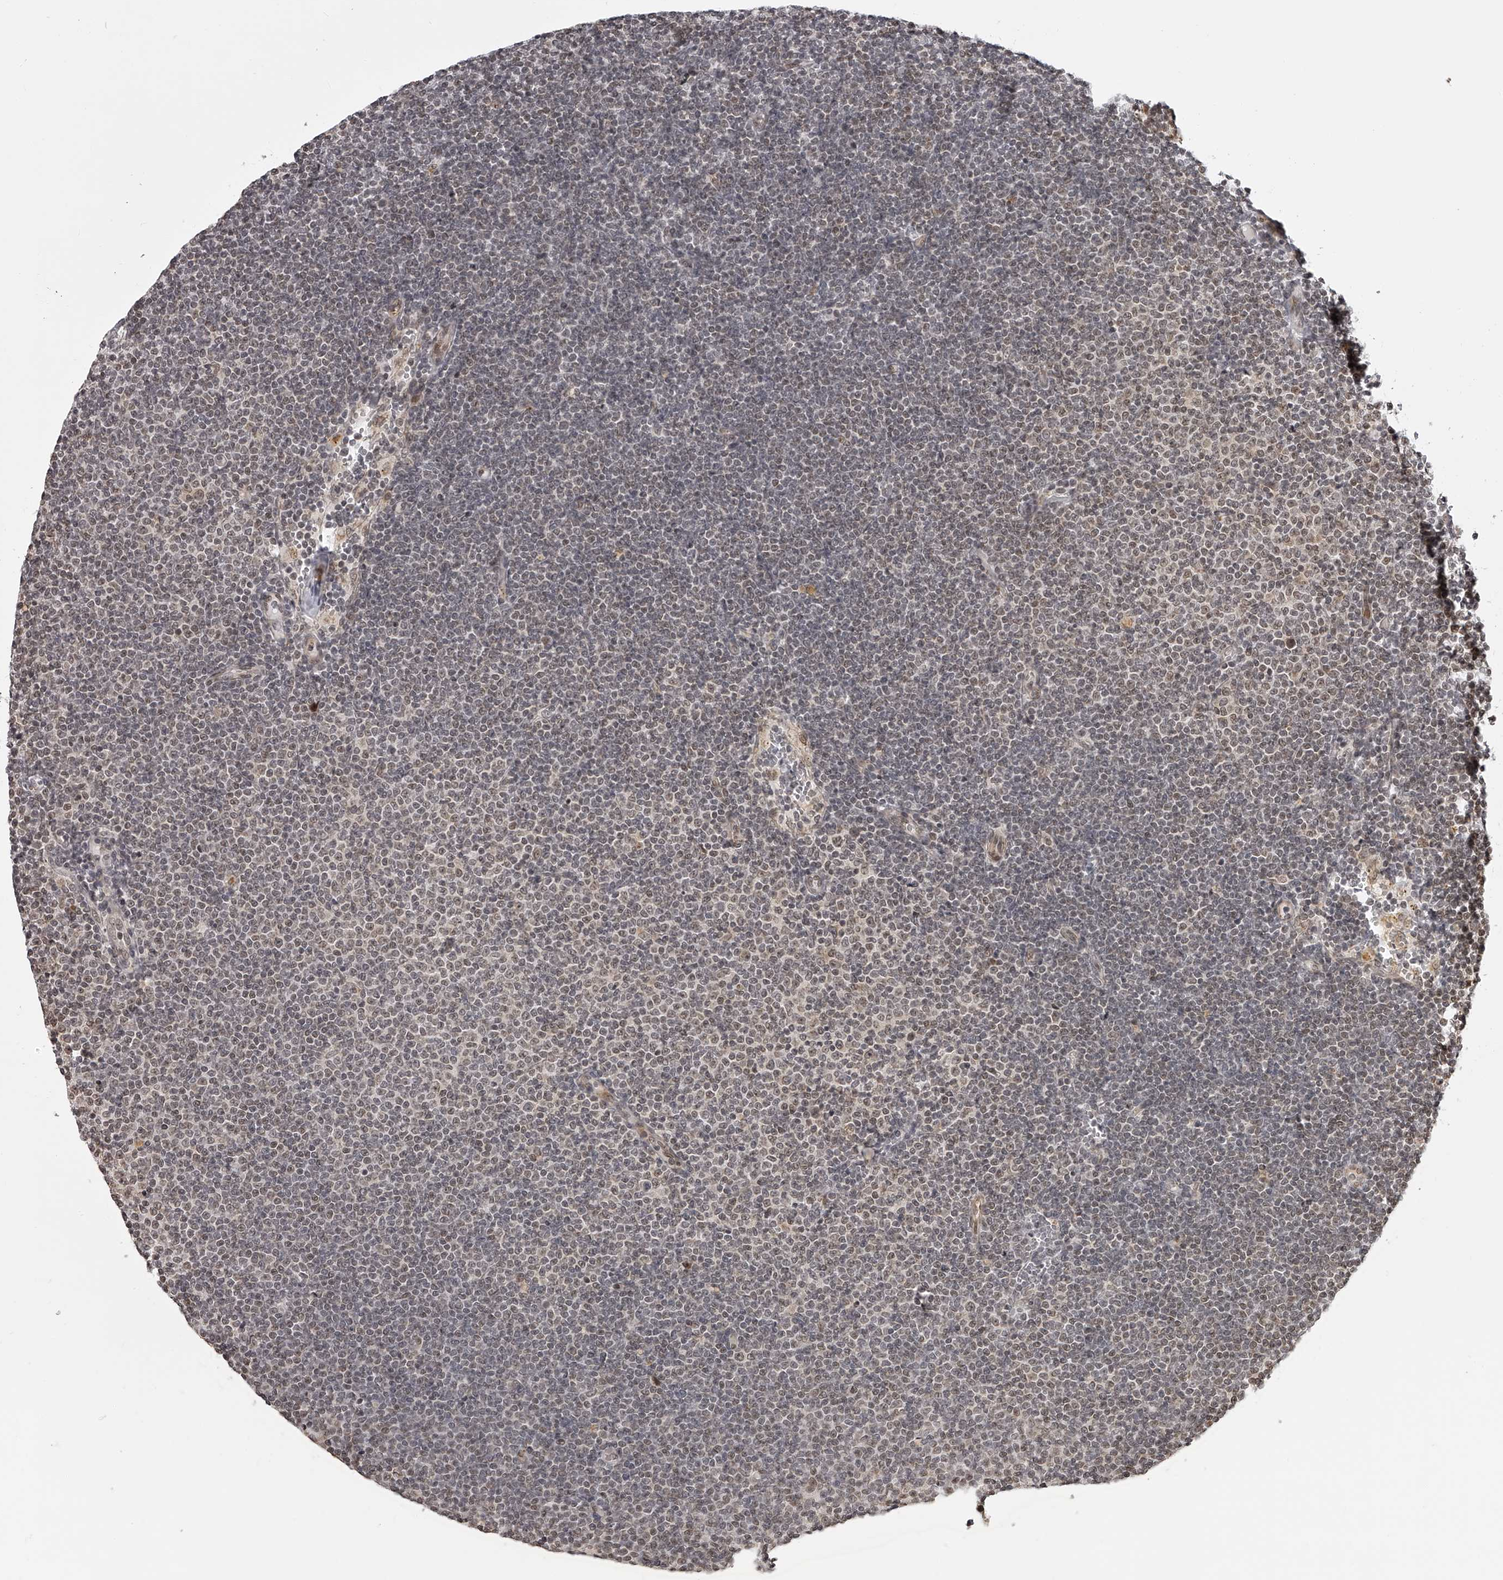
{"staining": {"intensity": "weak", "quantity": "<25%", "location": "nuclear"}, "tissue": "lymphoma", "cell_type": "Tumor cells", "image_type": "cancer", "snomed": [{"axis": "morphology", "description": "Malignant lymphoma, non-Hodgkin's type, Low grade"}, {"axis": "topography", "description": "Lymph node"}], "caption": "This is an immunohistochemistry histopathology image of human lymphoma. There is no staining in tumor cells.", "gene": "ODF2L", "patient": {"sex": "female", "age": 53}}